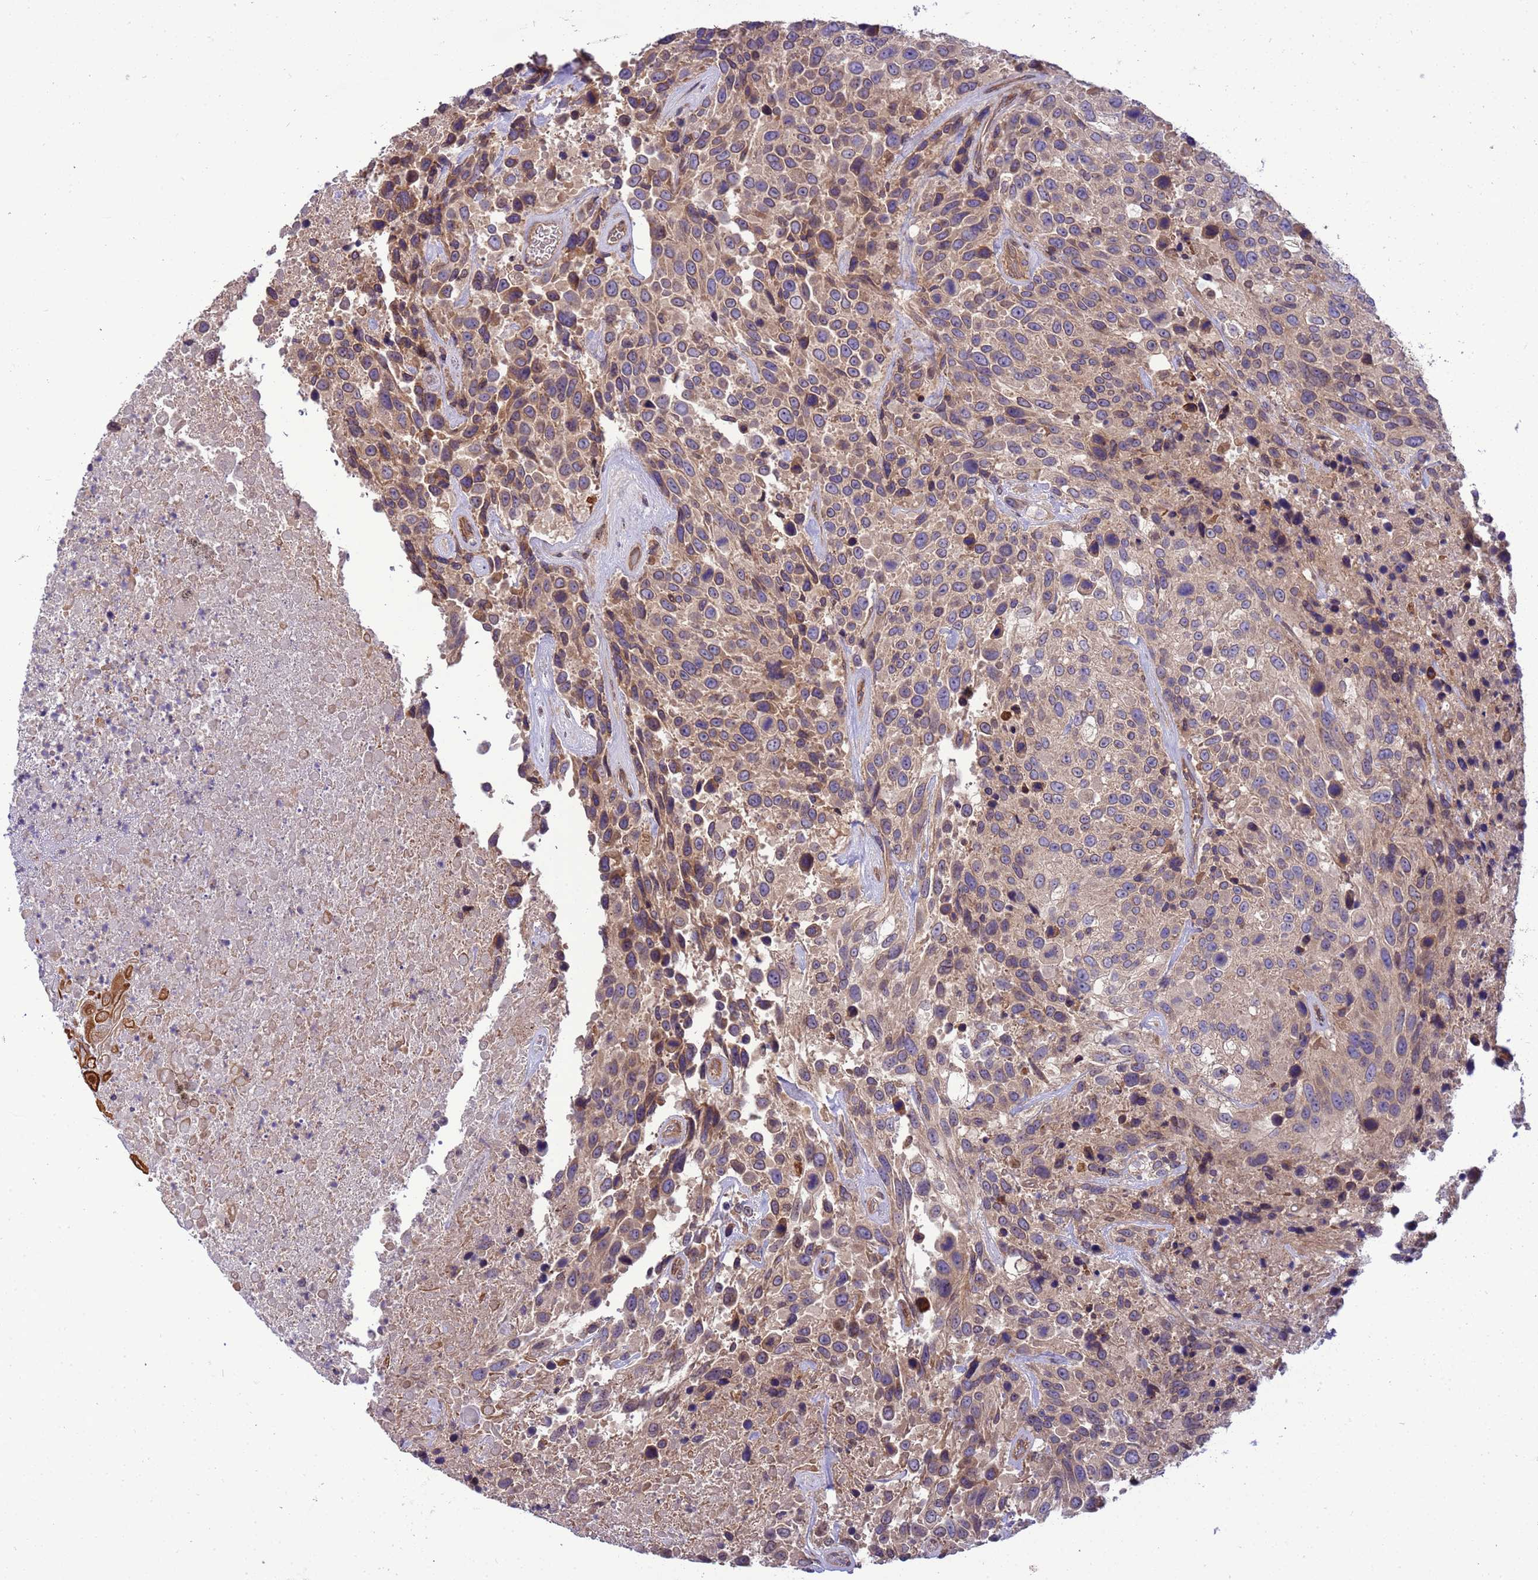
{"staining": {"intensity": "moderate", "quantity": "25%-75%", "location": "cytoplasmic/membranous"}, "tissue": "urothelial cancer", "cell_type": "Tumor cells", "image_type": "cancer", "snomed": [{"axis": "morphology", "description": "Urothelial carcinoma, High grade"}, {"axis": "topography", "description": "Urinary bladder"}], "caption": "A brown stain highlights moderate cytoplasmic/membranous expression of a protein in urothelial carcinoma (high-grade) tumor cells.", "gene": "SMCO3", "patient": {"sex": "female", "age": 70}}